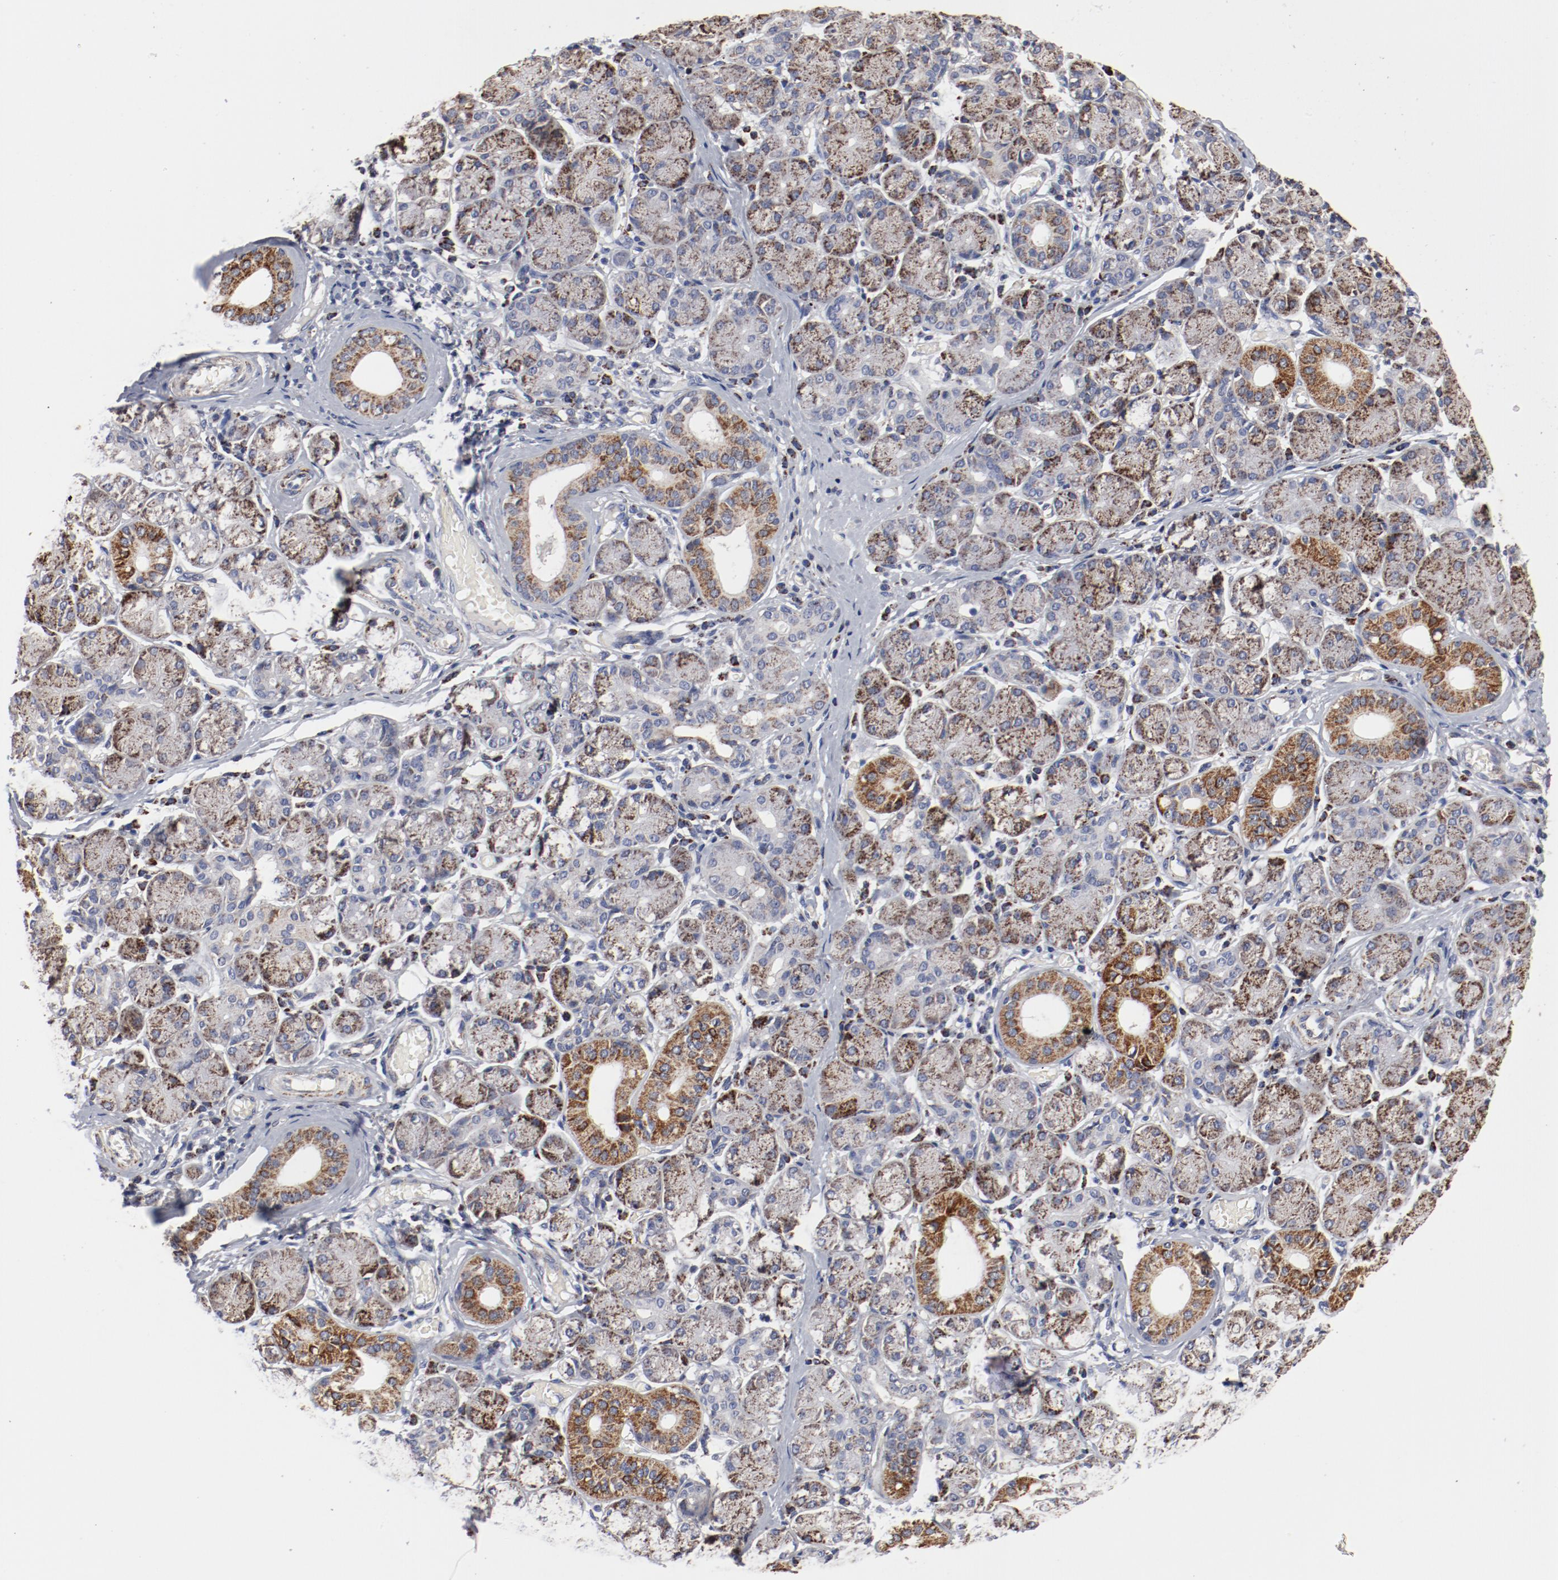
{"staining": {"intensity": "moderate", "quantity": "25%-75%", "location": "cytoplasmic/membranous"}, "tissue": "salivary gland", "cell_type": "Glandular cells", "image_type": "normal", "snomed": [{"axis": "morphology", "description": "Normal tissue, NOS"}, {"axis": "topography", "description": "Salivary gland"}], "caption": "Glandular cells reveal medium levels of moderate cytoplasmic/membranous staining in about 25%-75% of cells in normal human salivary gland. The staining was performed using DAB (3,3'-diaminobenzidine), with brown indicating positive protein expression. Nuclei are stained blue with hematoxylin.", "gene": "NDUFV2", "patient": {"sex": "female", "age": 24}}